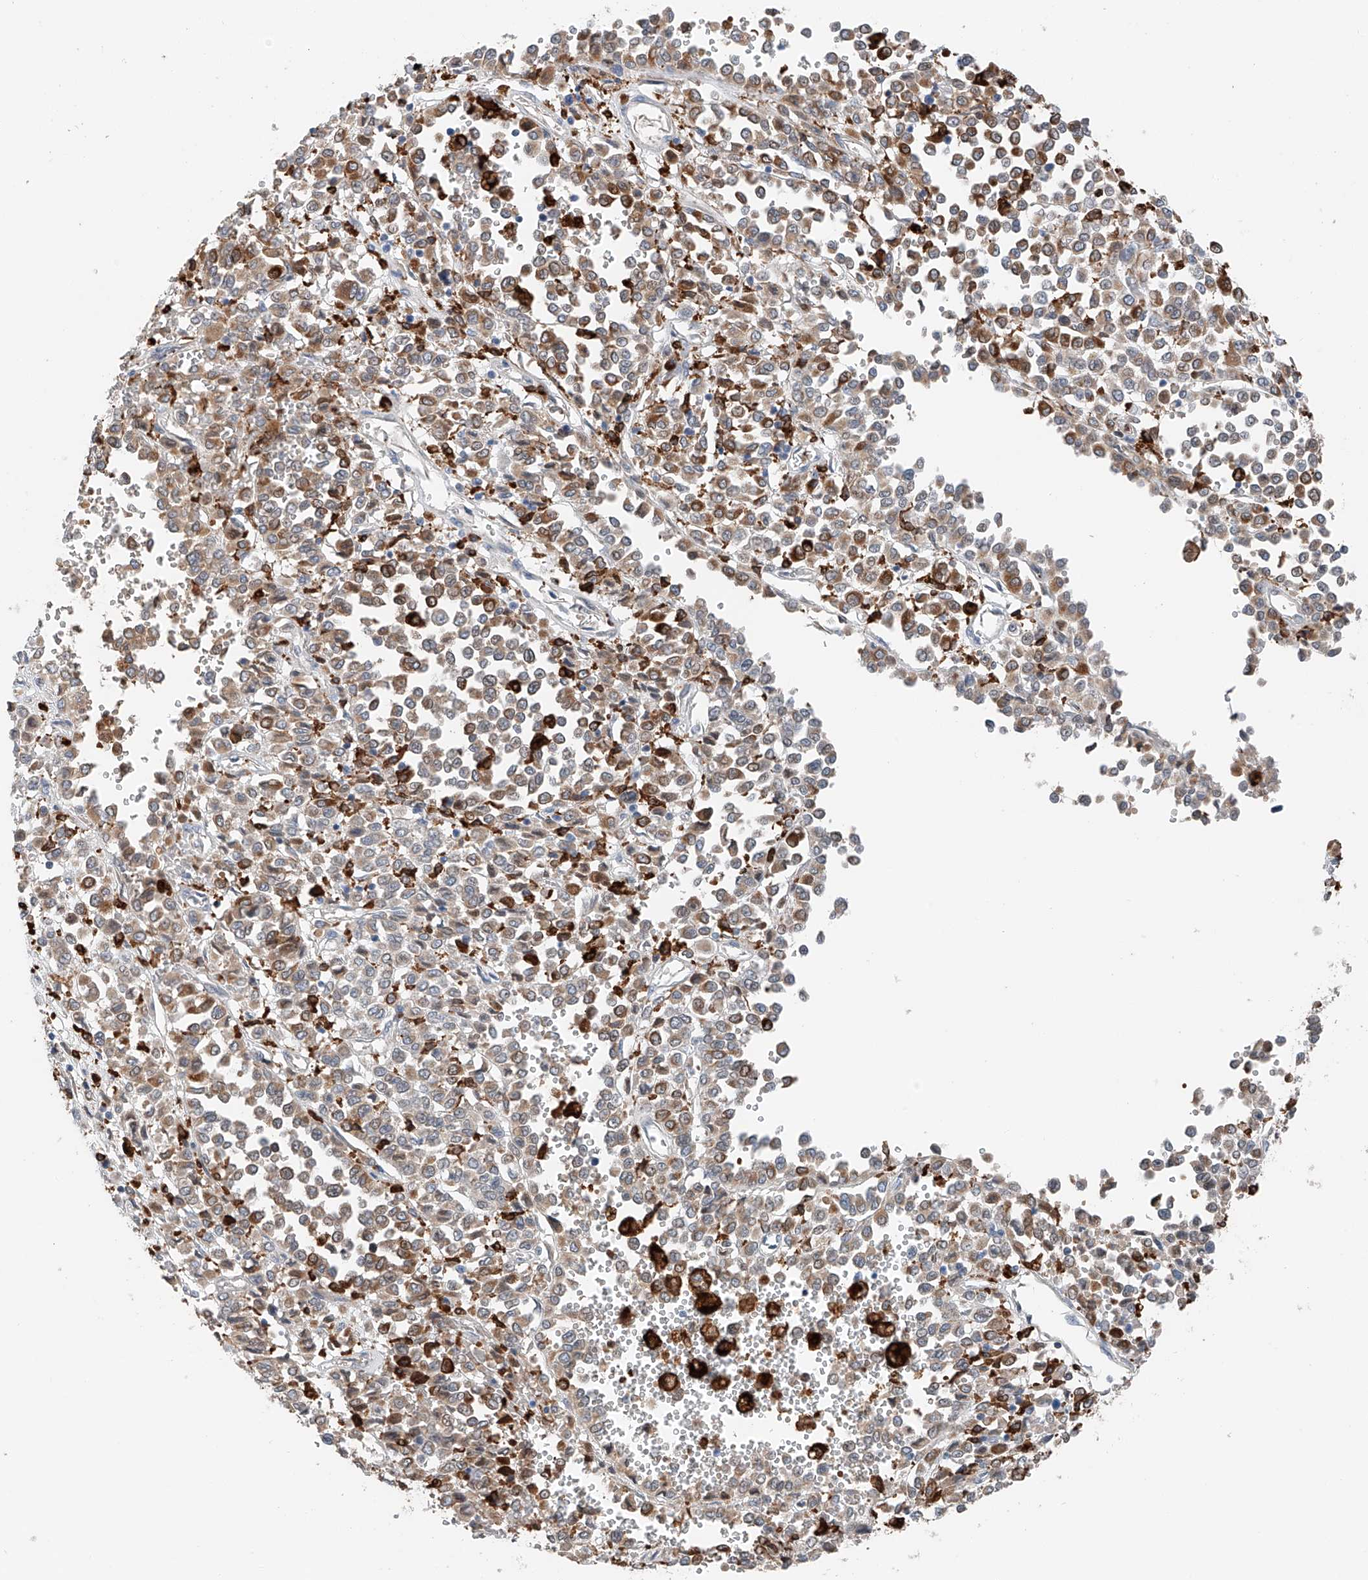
{"staining": {"intensity": "moderate", "quantity": "25%-75%", "location": "cytoplasmic/membranous"}, "tissue": "melanoma", "cell_type": "Tumor cells", "image_type": "cancer", "snomed": [{"axis": "morphology", "description": "Malignant melanoma, Metastatic site"}, {"axis": "topography", "description": "Pancreas"}], "caption": "Malignant melanoma (metastatic site) stained with a brown dye displays moderate cytoplasmic/membranous positive staining in about 25%-75% of tumor cells.", "gene": "TBXAS1", "patient": {"sex": "female", "age": 30}}